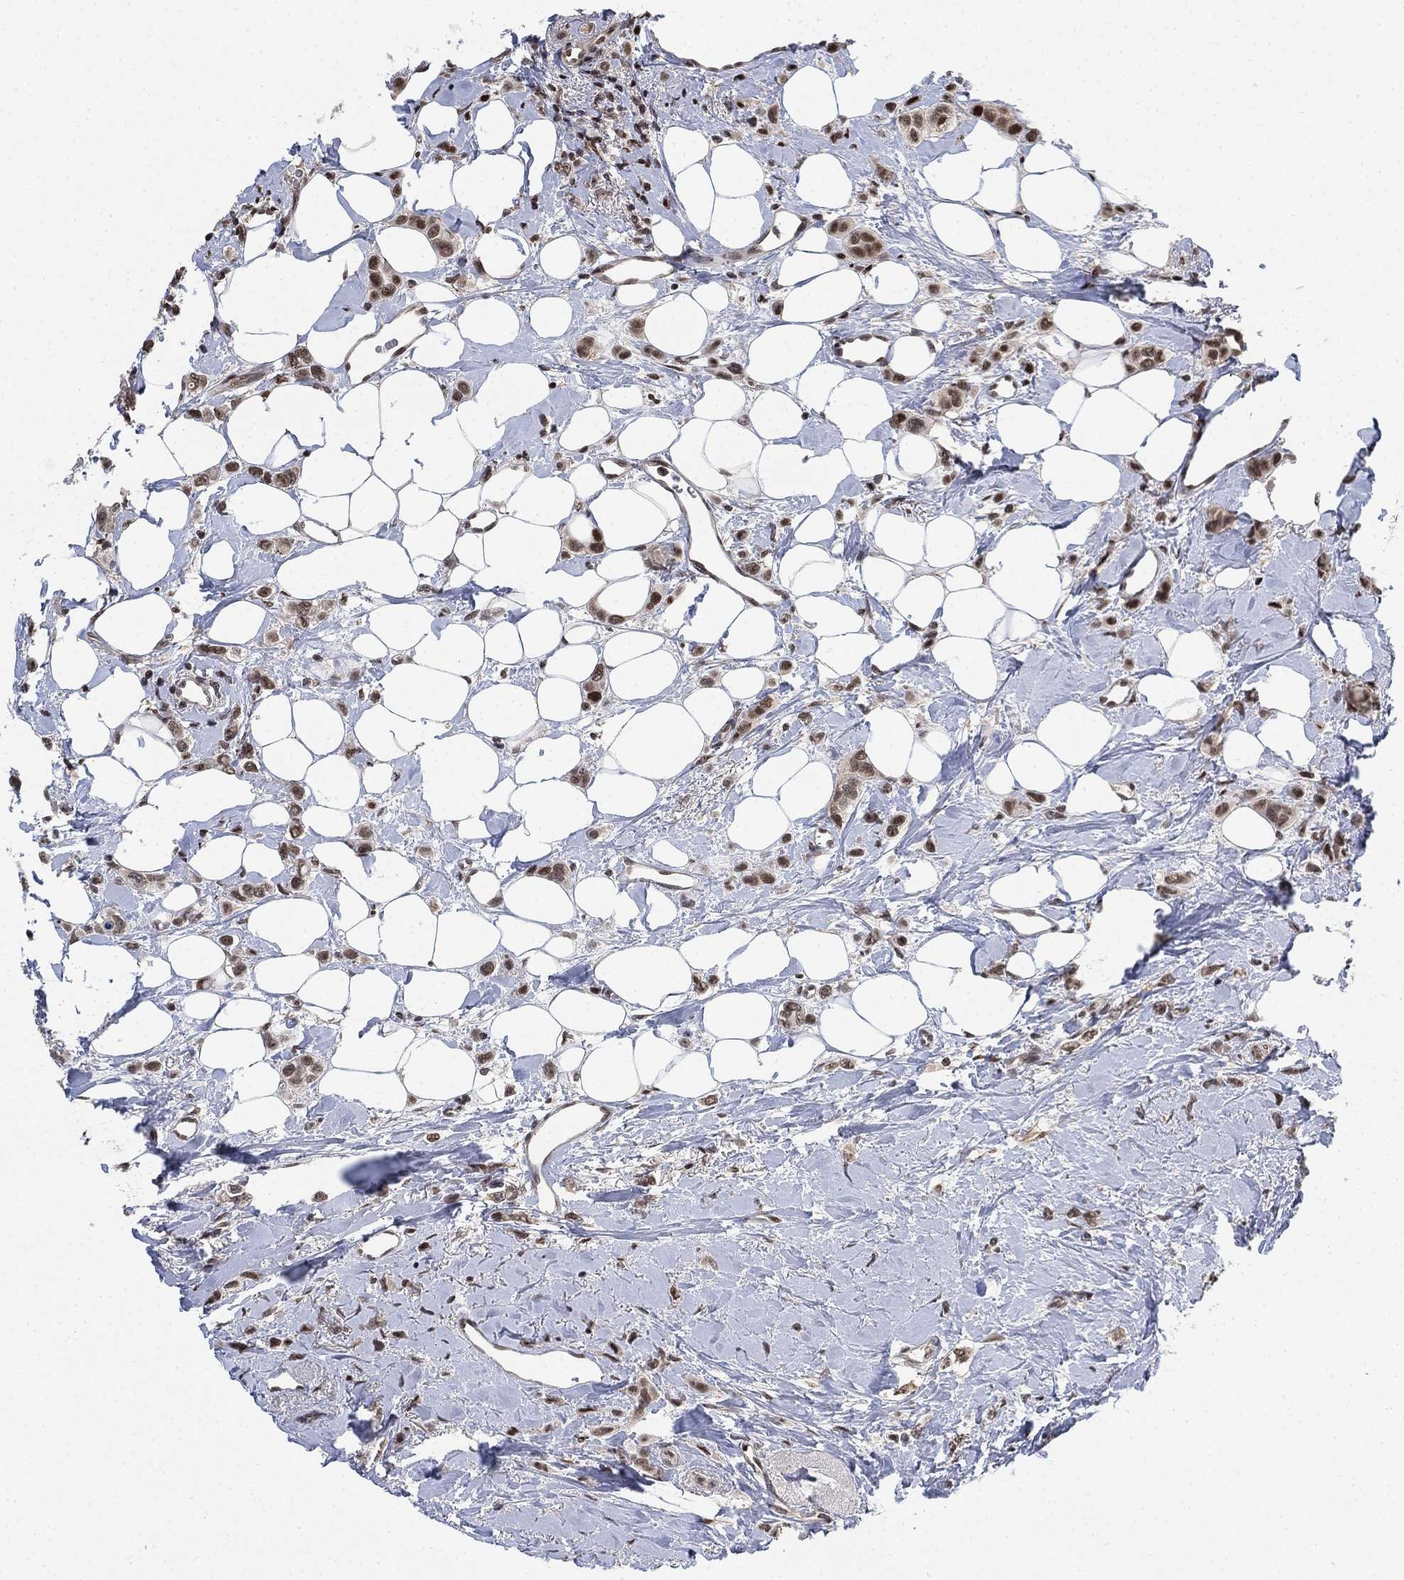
{"staining": {"intensity": "moderate", "quantity": "25%-75%", "location": "nuclear"}, "tissue": "breast cancer", "cell_type": "Tumor cells", "image_type": "cancer", "snomed": [{"axis": "morphology", "description": "Lobular carcinoma"}, {"axis": "topography", "description": "Breast"}], "caption": "The histopathology image demonstrates staining of breast lobular carcinoma, revealing moderate nuclear protein positivity (brown color) within tumor cells.", "gene": "ZSCAN30", "patient": {"sex": "female", "age": 66}}